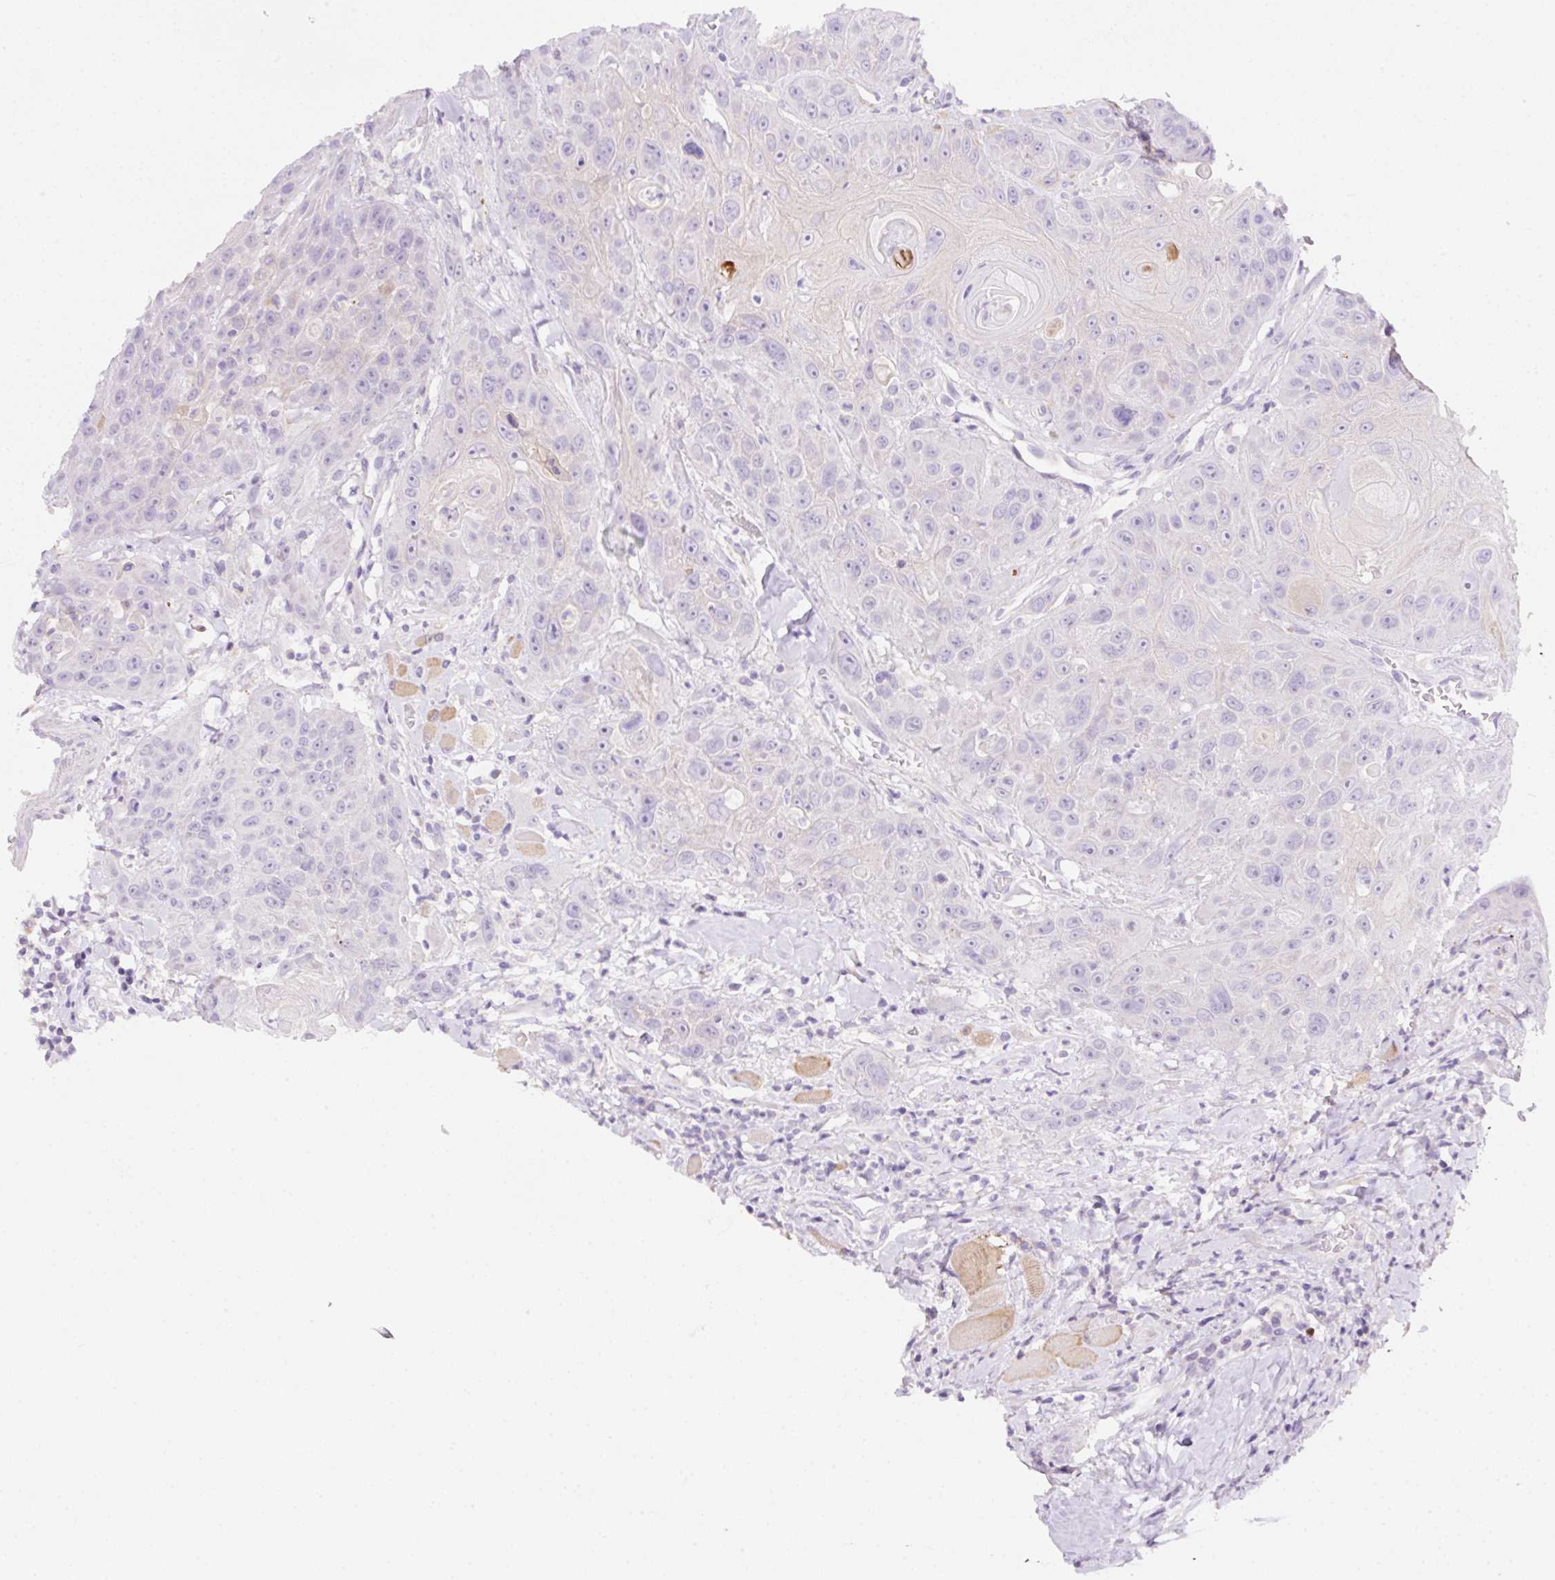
{"staining": {"intensity": "negative", "quantity": "none", "location": "none"}, "tissue": "head and neck cancer", "cell_type": "Tumor cells", "image_type": "cancer", "snomed": [{"axis": "morphology", "description": "Squamous cell carcinoma, NOS"}, {"axis": "topography", "description": "Head-Neck"}], "caption": "Protein analysis of head and neck cancer (squamous cell carcinoma) displays no significant expression in tumor cells.", "gene": "NDST3", "patient": {"sex": "female", "age": 59}}